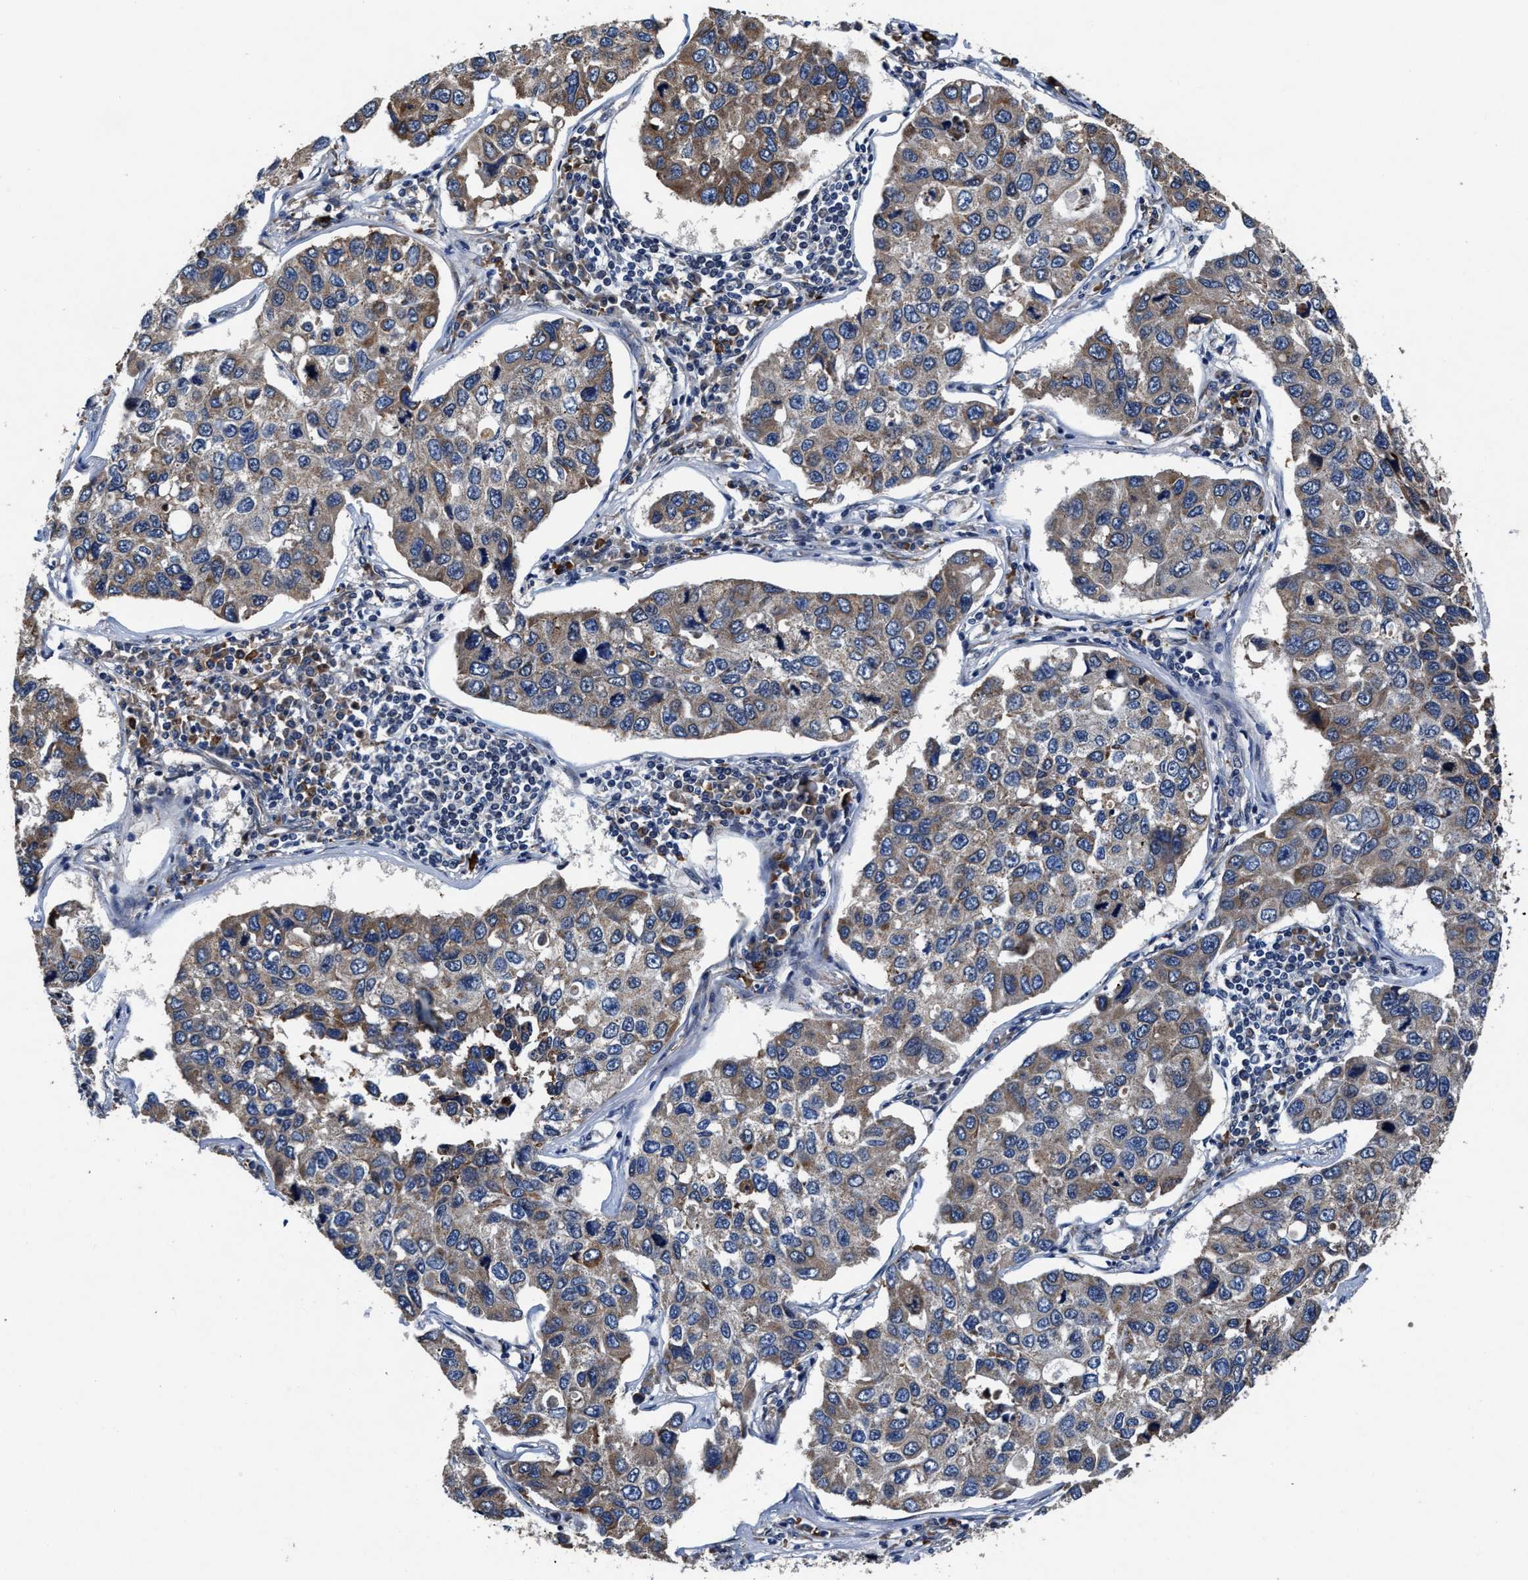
{"staining": {"intensity": "weak", "quantity": ">75%", "location": "cytoplasmic/membranous"}, "tissue": "lung cancer", "cell_type": "Tumor cells", "image_type": "cancer", "snomed": [{"axis": "morphology", "description": "Adenocarcinoma, NOS"}, {"axis": "topography", "description": "Lung"}], "caption": "Protein expression analysis of human lung cancer reveals weak cytoplasmic/membranous expression in approximately >75% of tumor cells.", "gene": "TMEM53", "patient": {"sex": "male", "age": 64}}